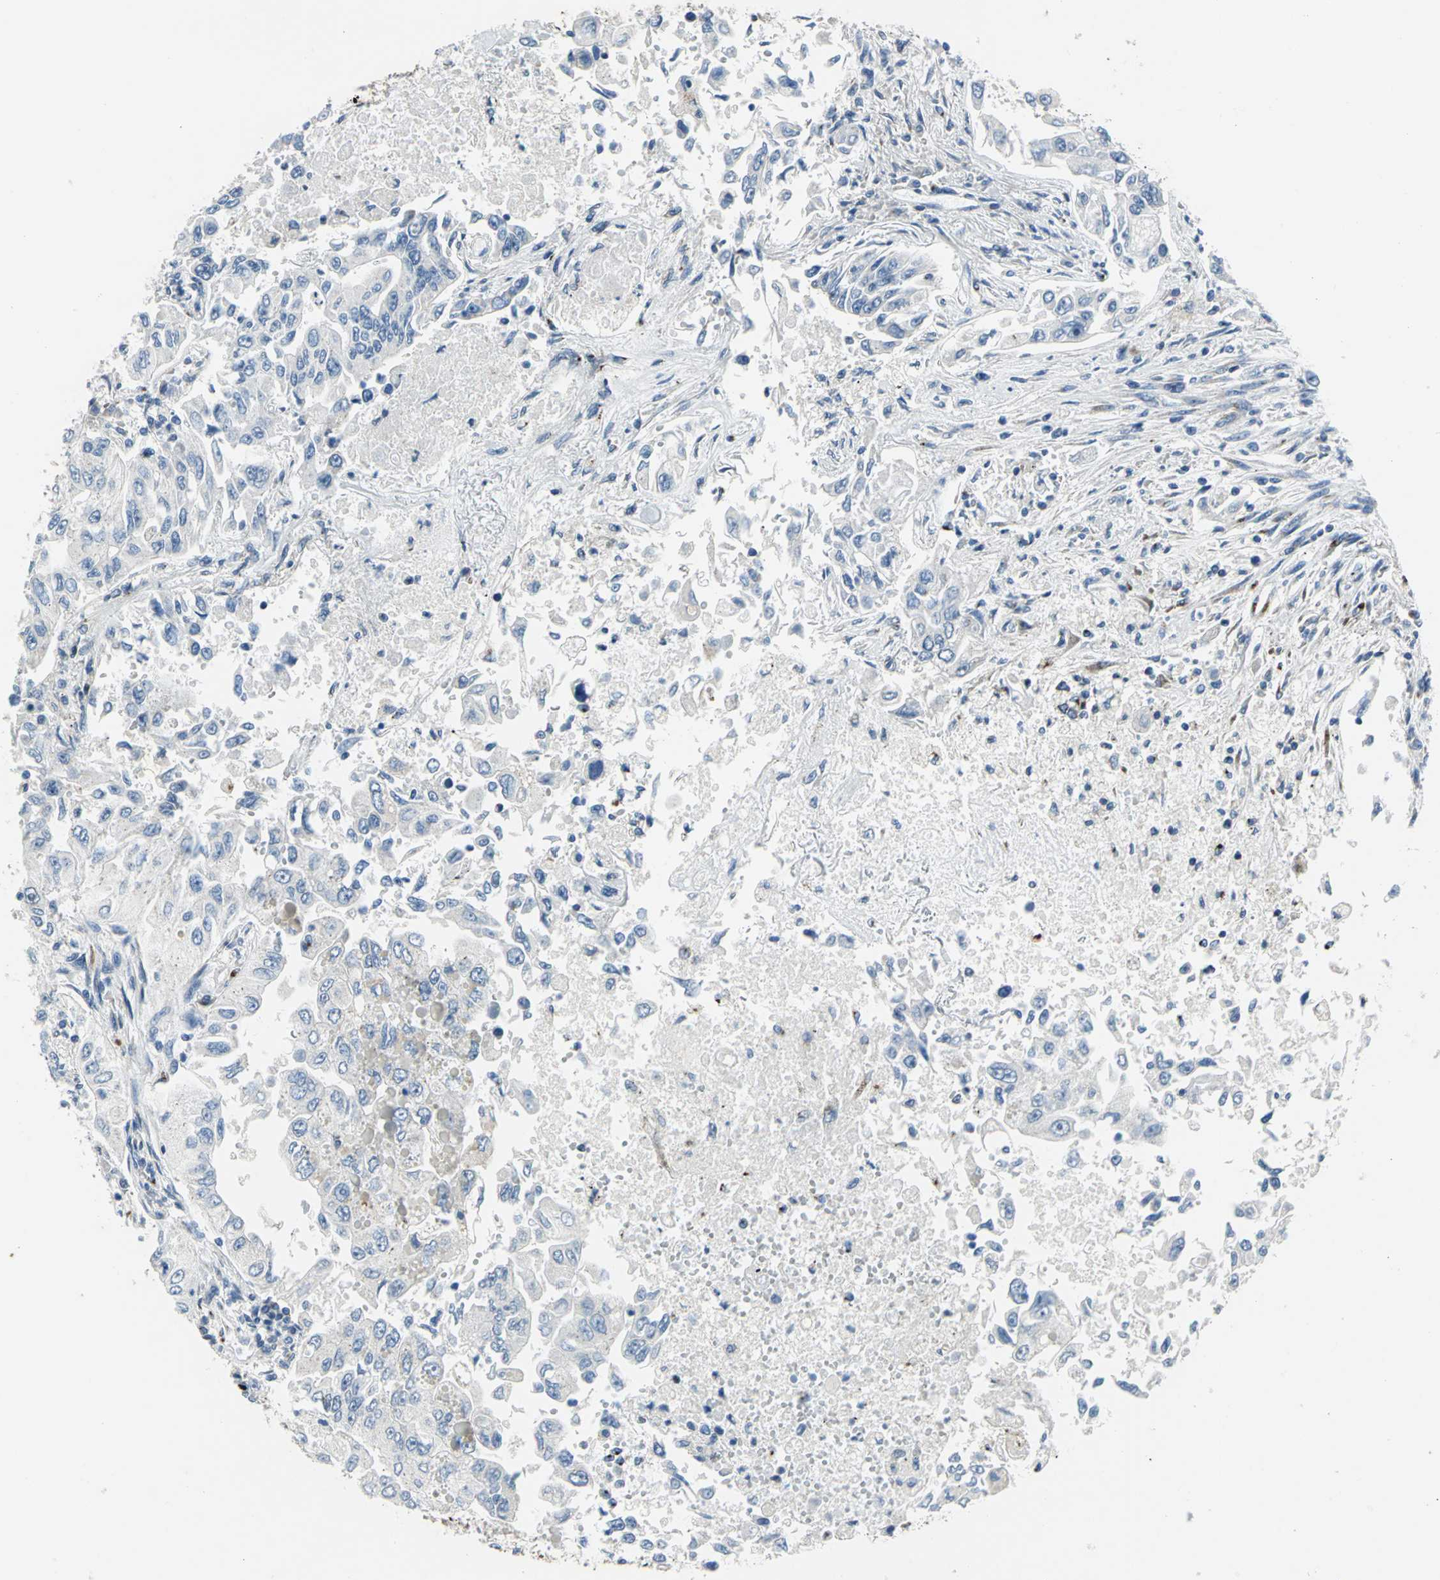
{"staining": {"intensity": "negative", "quantity": "none", "location": "none"}, "tissue": "lung cancer", "cell_type": "Tumor cells", "image_type": "cancer", "snomed": [{"axis": "morphology", "description": "Adenocarcinoma, NOS"}, {"axis": "topography", "description": "Lung"}], "caption": "High power microscopy micrograph of an IHC photomicrograph of lung adenocarcinoma, revealing no significant expression in tumor cells.", "gene": "GPR3", "patient": {"sex": "male", "age": 84}}